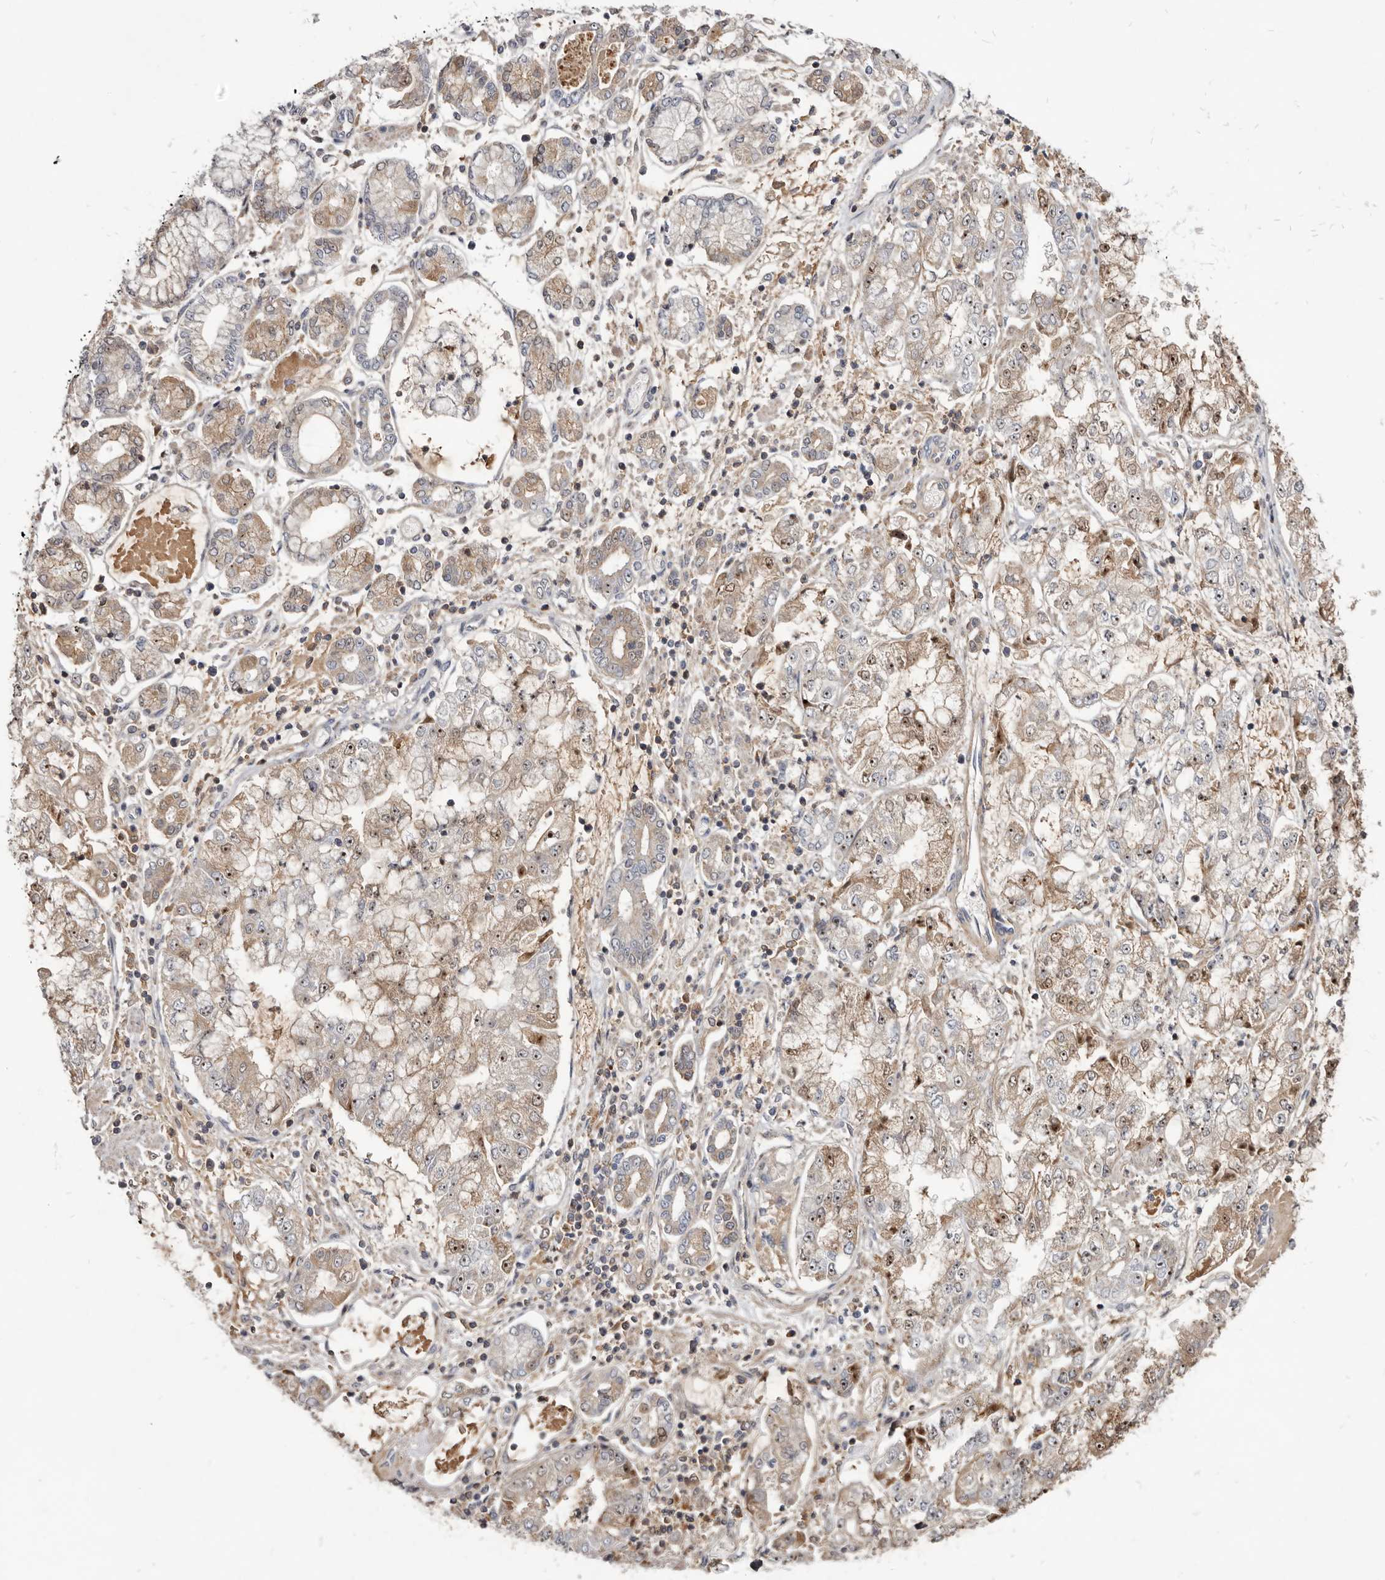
{"staining": {"intensity": "weak", "quantity": "25%-75%", "location": "cytoplasmic/membranous"}, "tissue": "stomach cancer", "cell_type": "Tumor cells", "image_type": "cancer", "snomed": [{"axis": "morphology", "description": "Adenocarcinoma, NOS"}, {"axis": "topography", "description": "Stomach"}], "caption": "The image demonstrates a brown stain indicating the presence of a protein in the cytoplasmic/membranous of tumor cells in stomach cancer.", "gene": "TTC39A", "patient": {"sex": "male", "age": 76}}